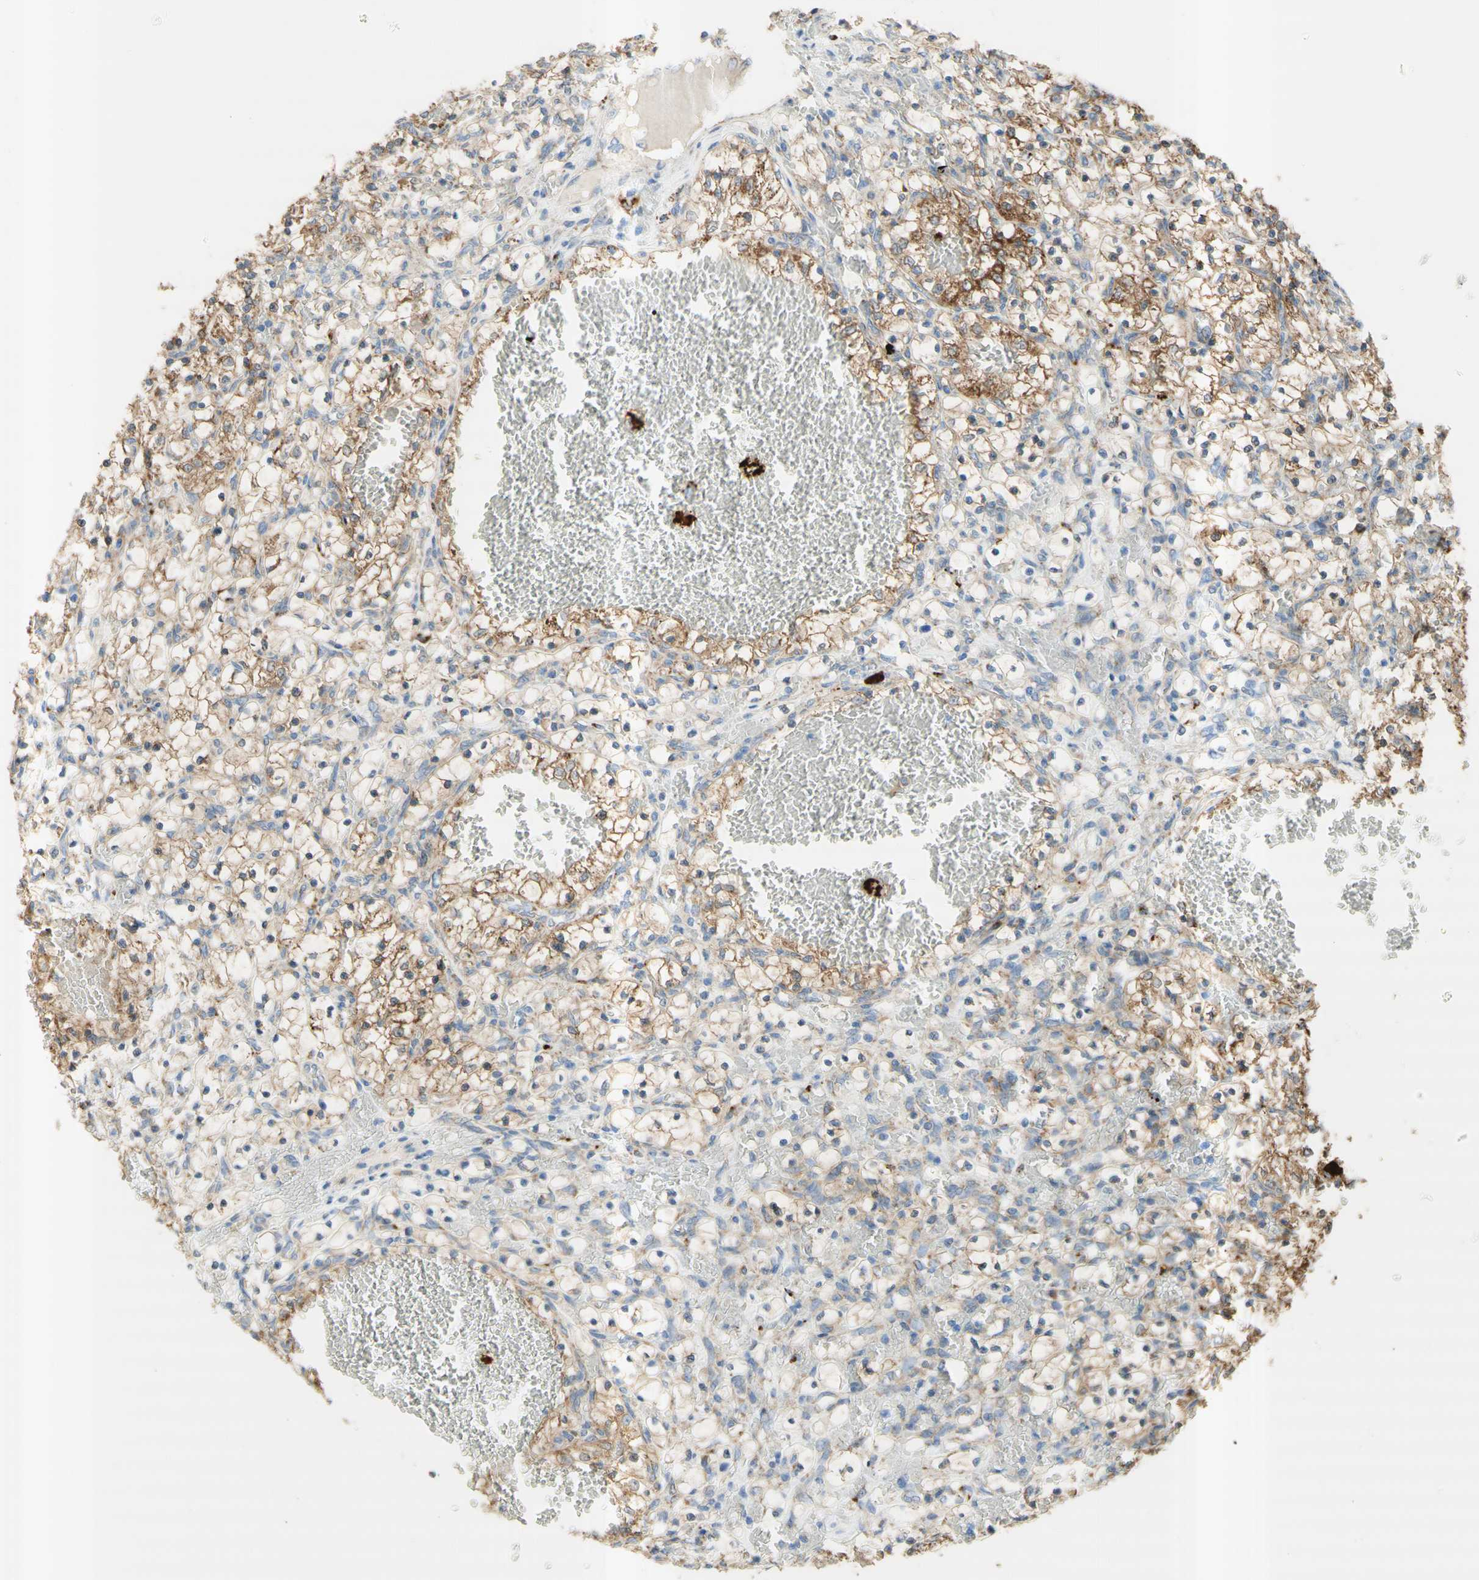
{"staining": {"intensity": "moderate", "quantity": "25%-75%", "location": "cytoplasmic/membranous"}, "tissue": "renal cancer", "cell_type": "Tumor cells", "image_type": "cancer", "snomed": [{"axis": "morphology", "description": "Adenocarcinoma, NOS"}, {"axis": "topography", "description": "Kidney"}], "caption": "Moderate cytoplasmic/membranous protein positivity is identified in about 25%-75% of tumor cells in renal cancer.", "gene": "URB2", "patient": {"sex": "female", "age": 69}}